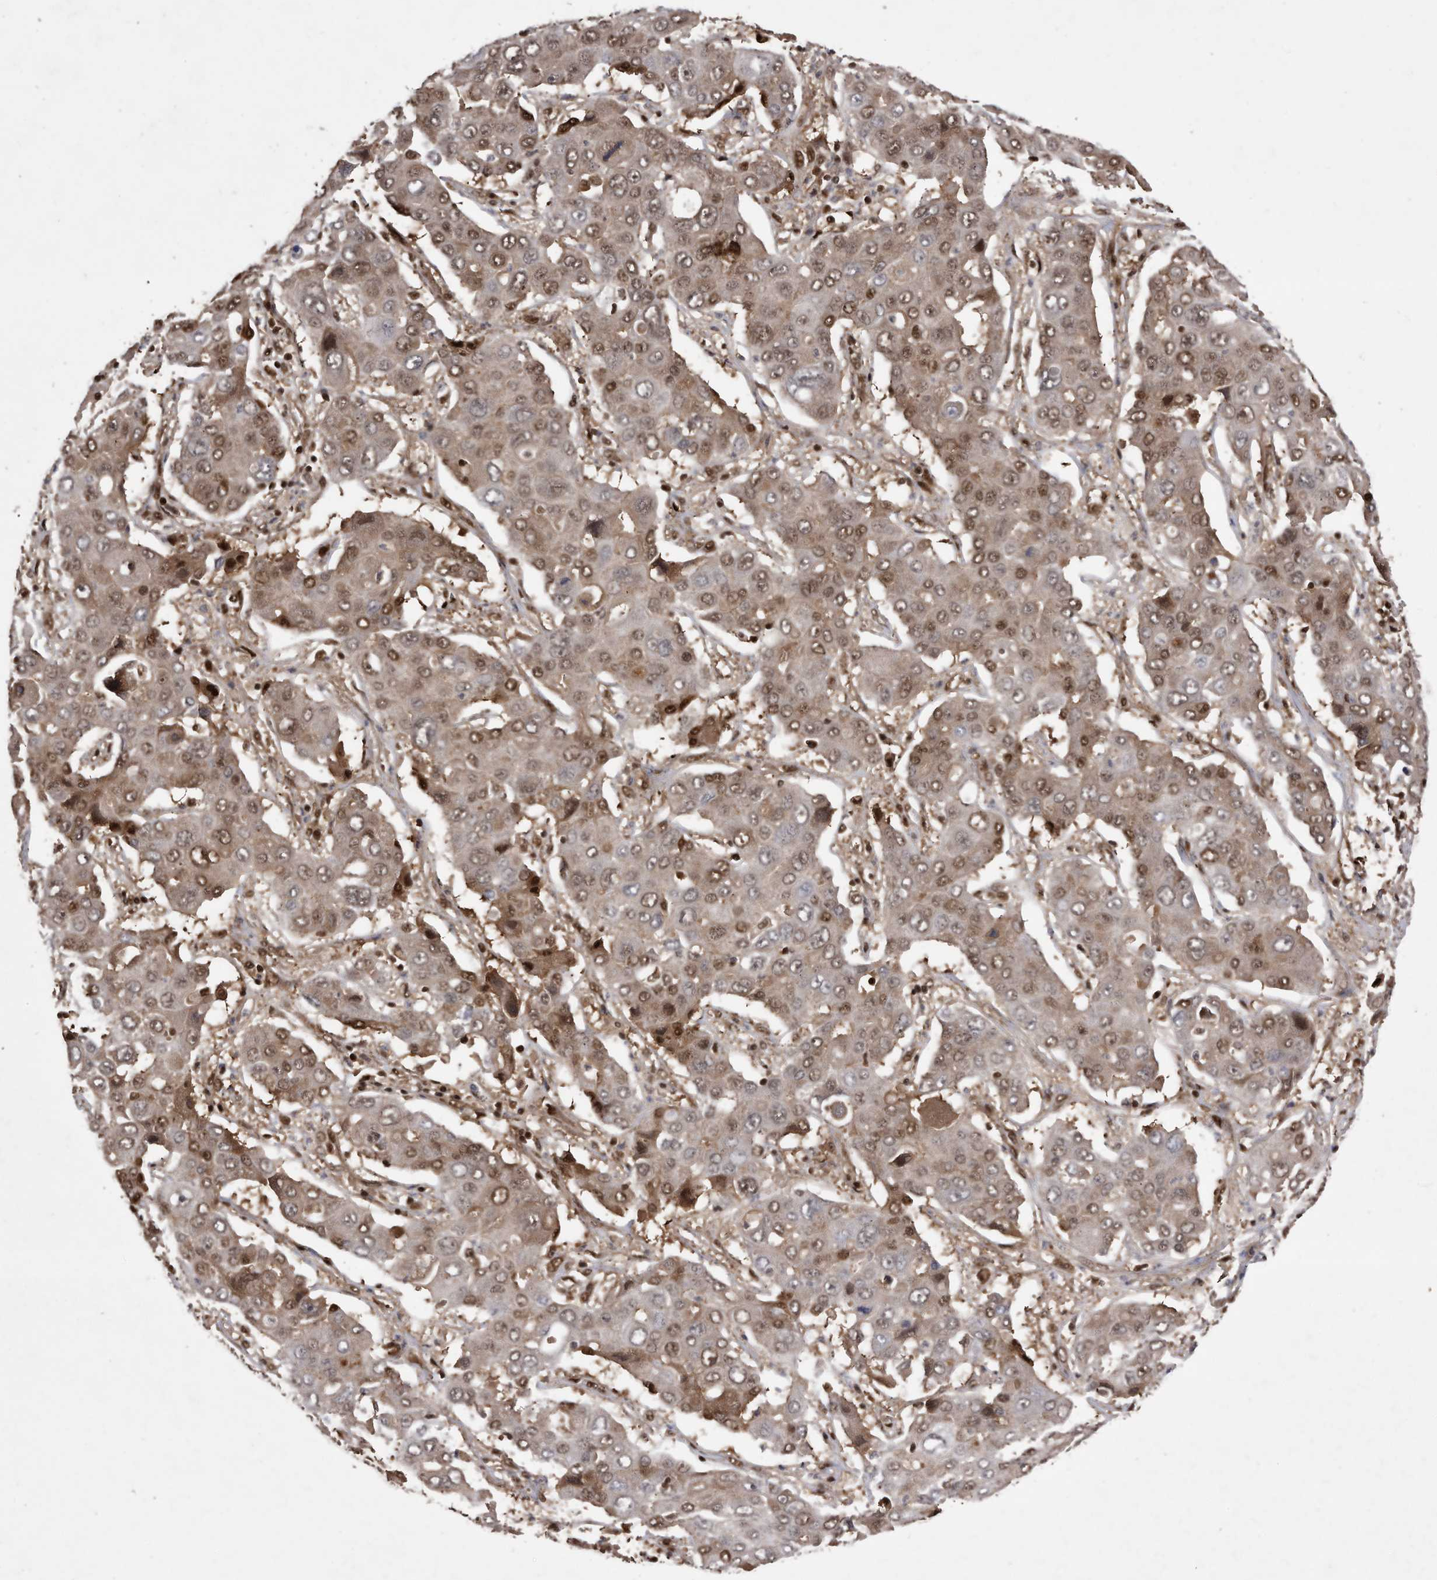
{"staining": {"intensity": "moderate", "quantity": ">75%", "location": "nuclear"}, "tissue": "liver cancer", "cell_type": "Tumor cells", "image_type": "cancer", "snomed": [{"axis": "morphology", "description": "Cholangiocarcinoma"}, {"axis": "topography", "description": "Liver"}], "caption": "This image exhibits immunohistochemistry staining of human liver cholangiocarcinoma, with medium moderate nuclear staining in about >75% of tumor cells.", "gene": "RAD23B", "patient": {"sex": "male", "age": 67}}